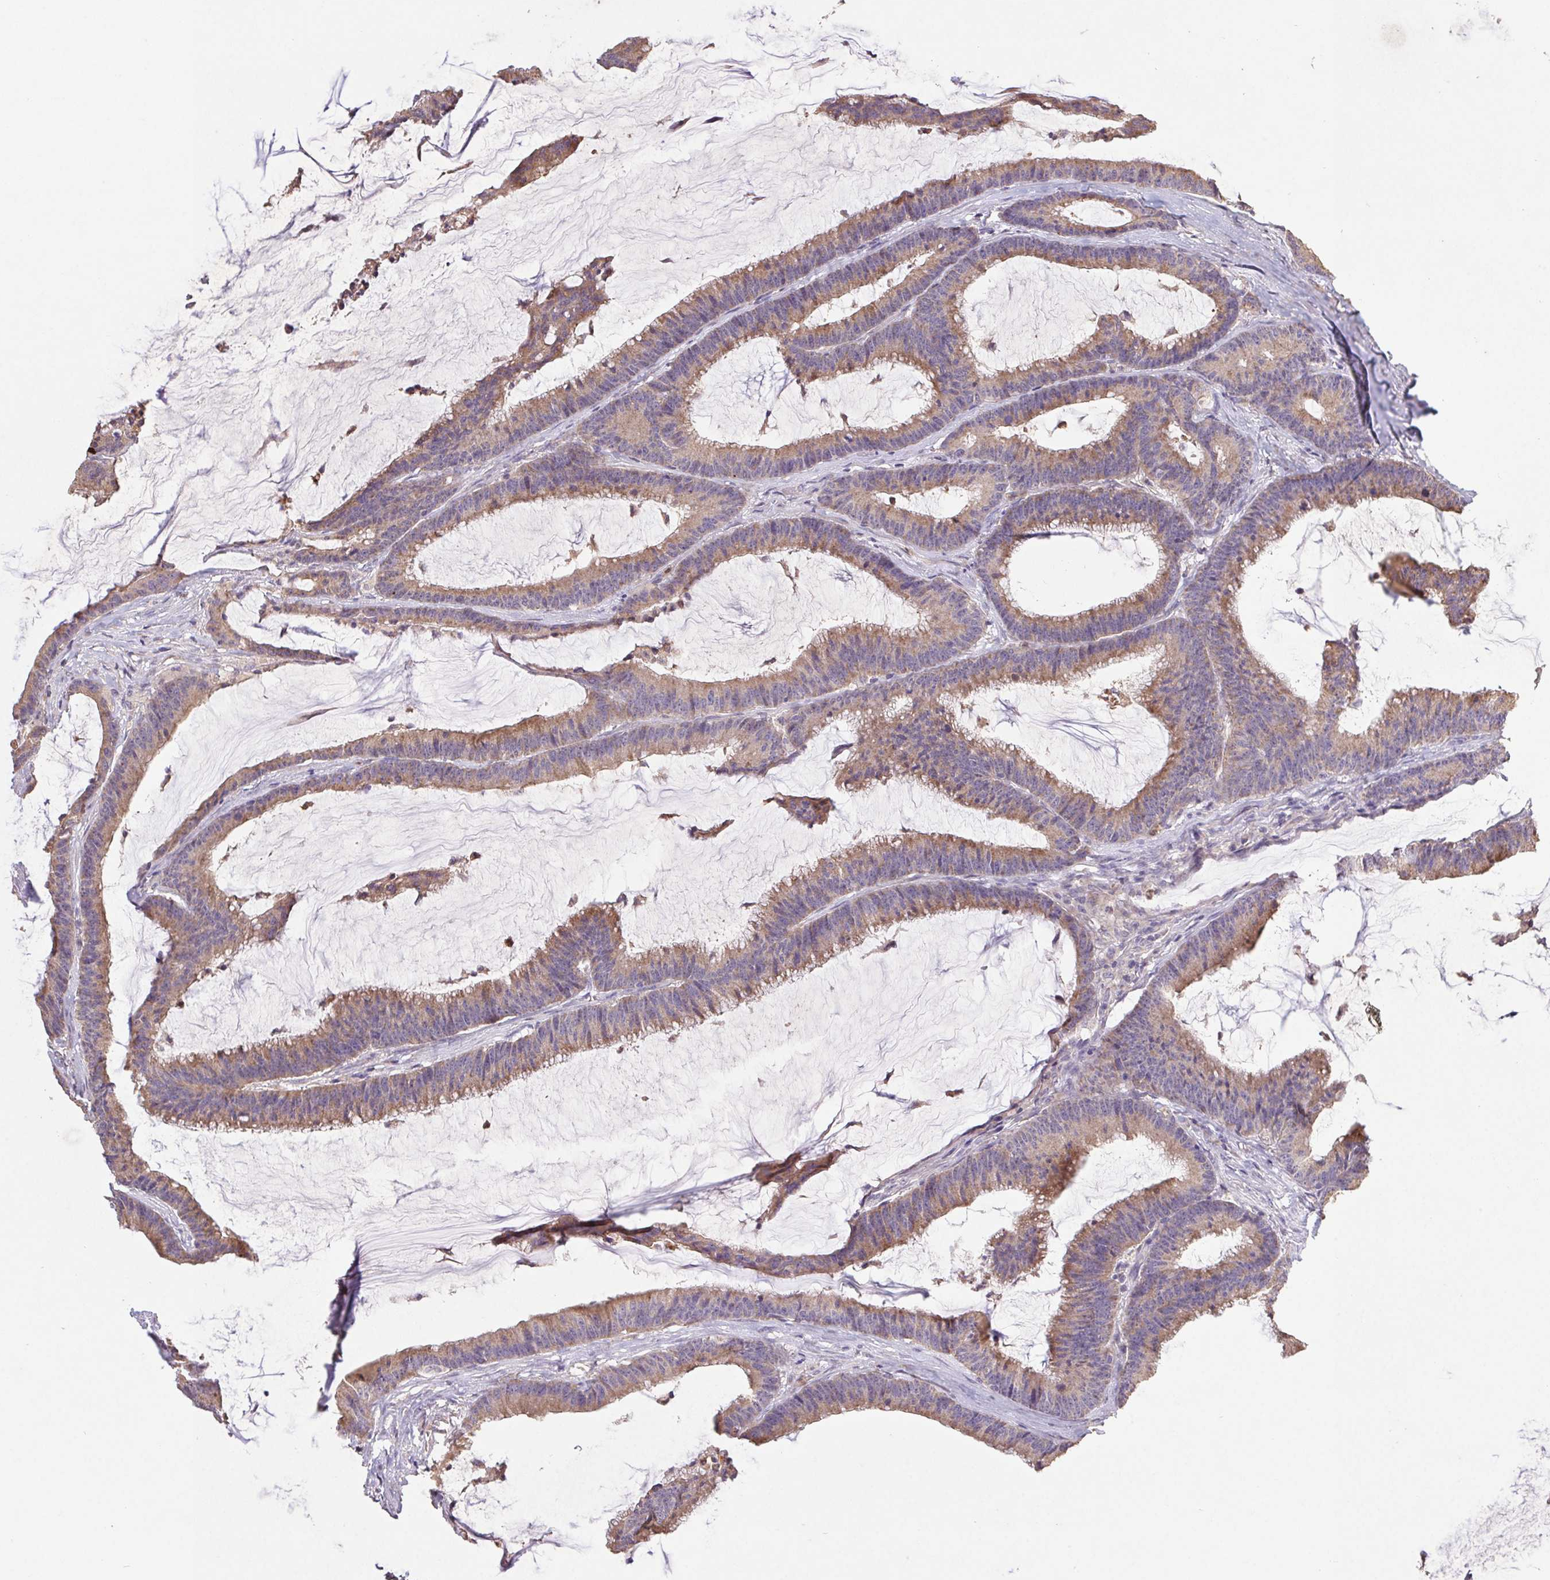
{"staining": {"intensity": "moderate", "quantity": "25%-75%", "location": "cytoplasmic/membranous"}, "tissue": "colorectal cancer", "cell_type": "Tumor cells", "image_type": "cancer", "snomed": [{"axis": "morphology", "description": "Adenocarcinoma, NOS"}, {"axis": "topography", "description": "Colon"}], "caption": "Moderate cytoplasmic/membranous staining is appreciated in approximately 25%-75% of tumor cells in adenocarcinoma (colorectal).", "gene": "RAB11A", "patient": {"sex": "female", "age": 78}}